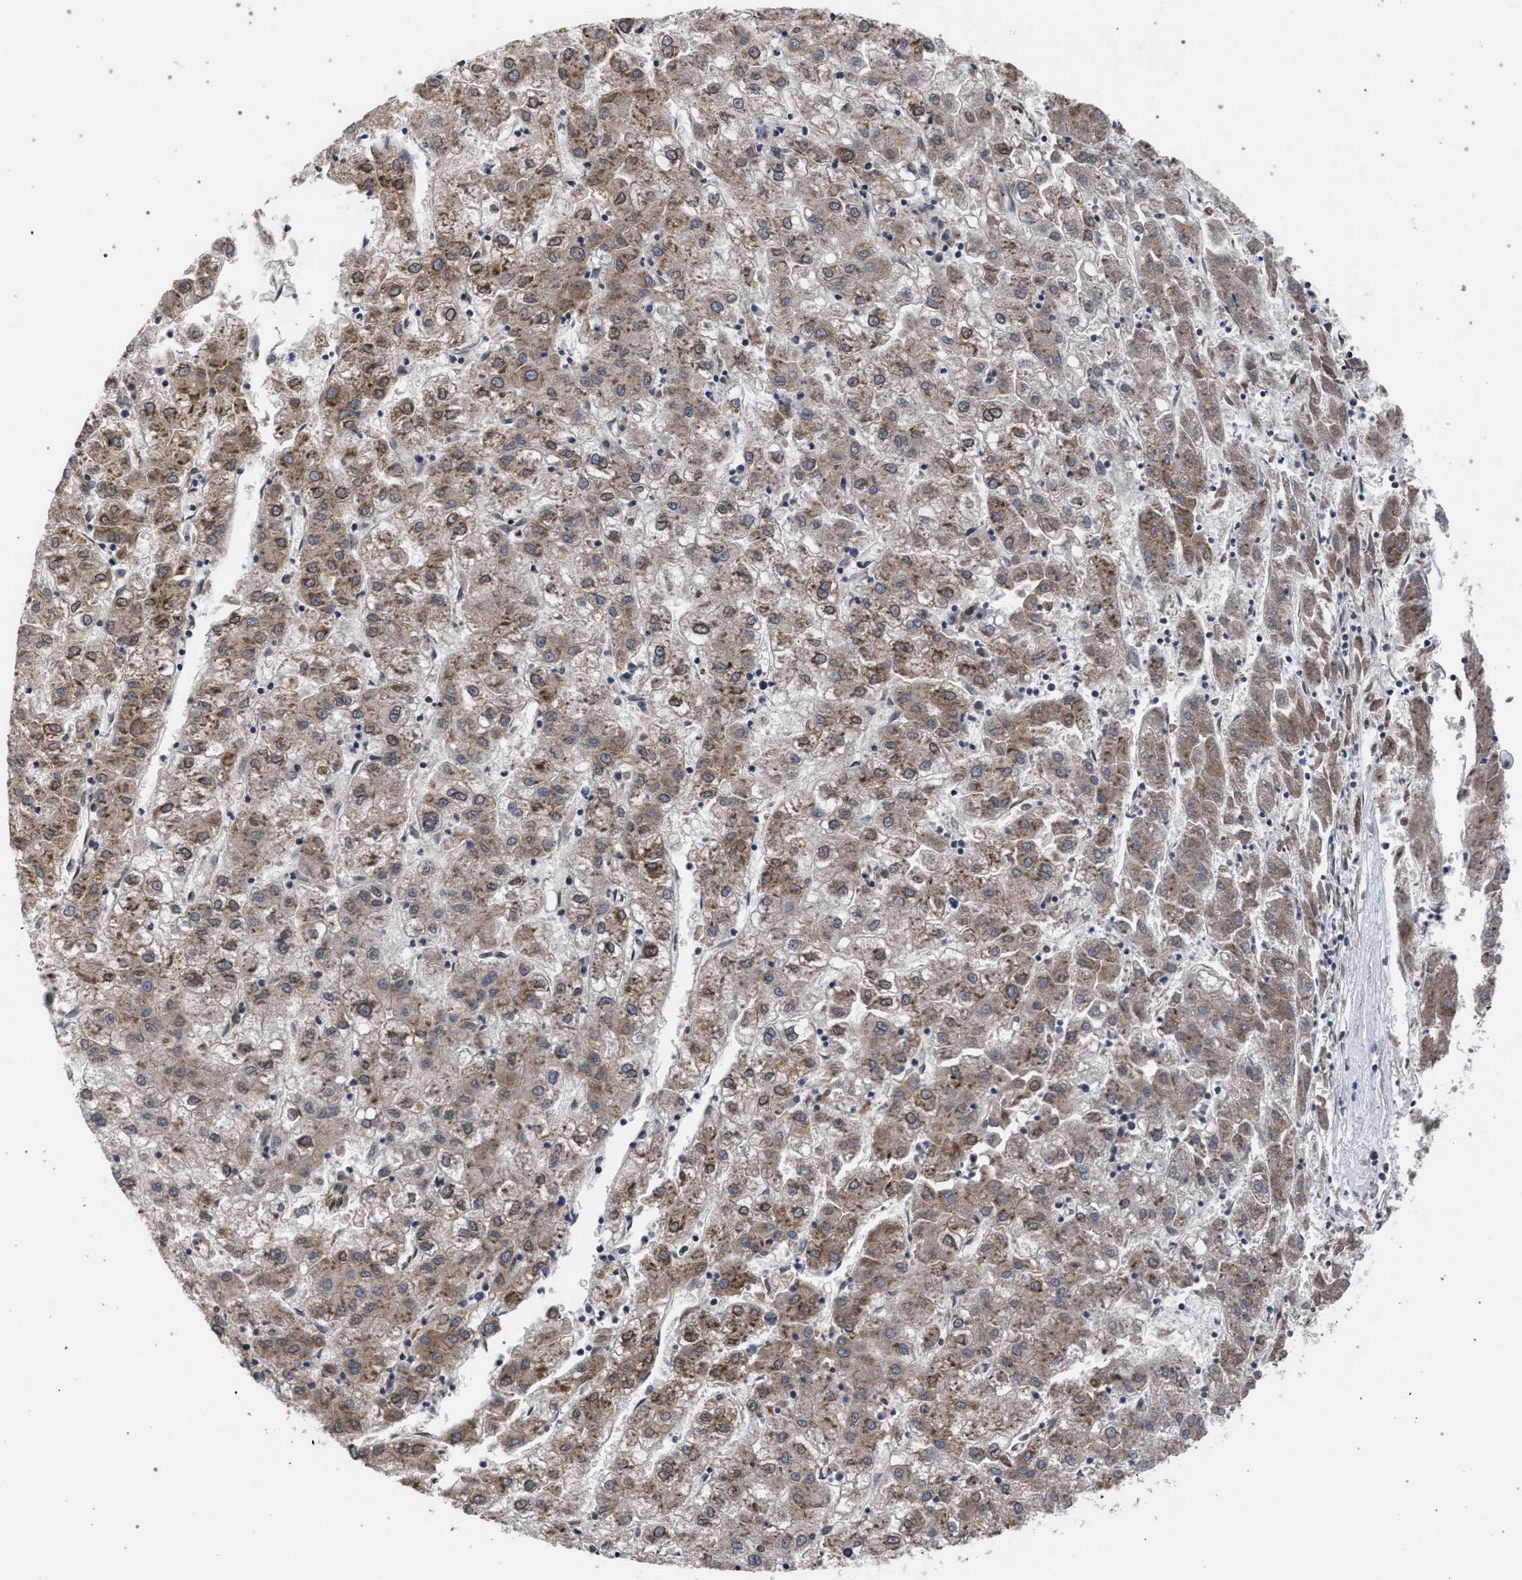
{"staining": {"intensity": "moderate", "quantity": ">75%", "location": "cytoplasmic/membranous"}, "tissue": "liver cancer", "cell_type": "Tumor cells", "image_type": "cancer", "snomed": [{"axis": "morphology", "description": "Carcinoma, Hepatocellular, NOS"}, {"axis": "topography", "description": "Liver"}], "caption": "Approximately >75% of tumor cells in human liver cancer demonstrate moderate cytoplasmic/membranous protein positivity as visualized by brown immunohistochemical staining.", "gene": "ARPC5L", "patient": {"sex": "male", "age": 72}}